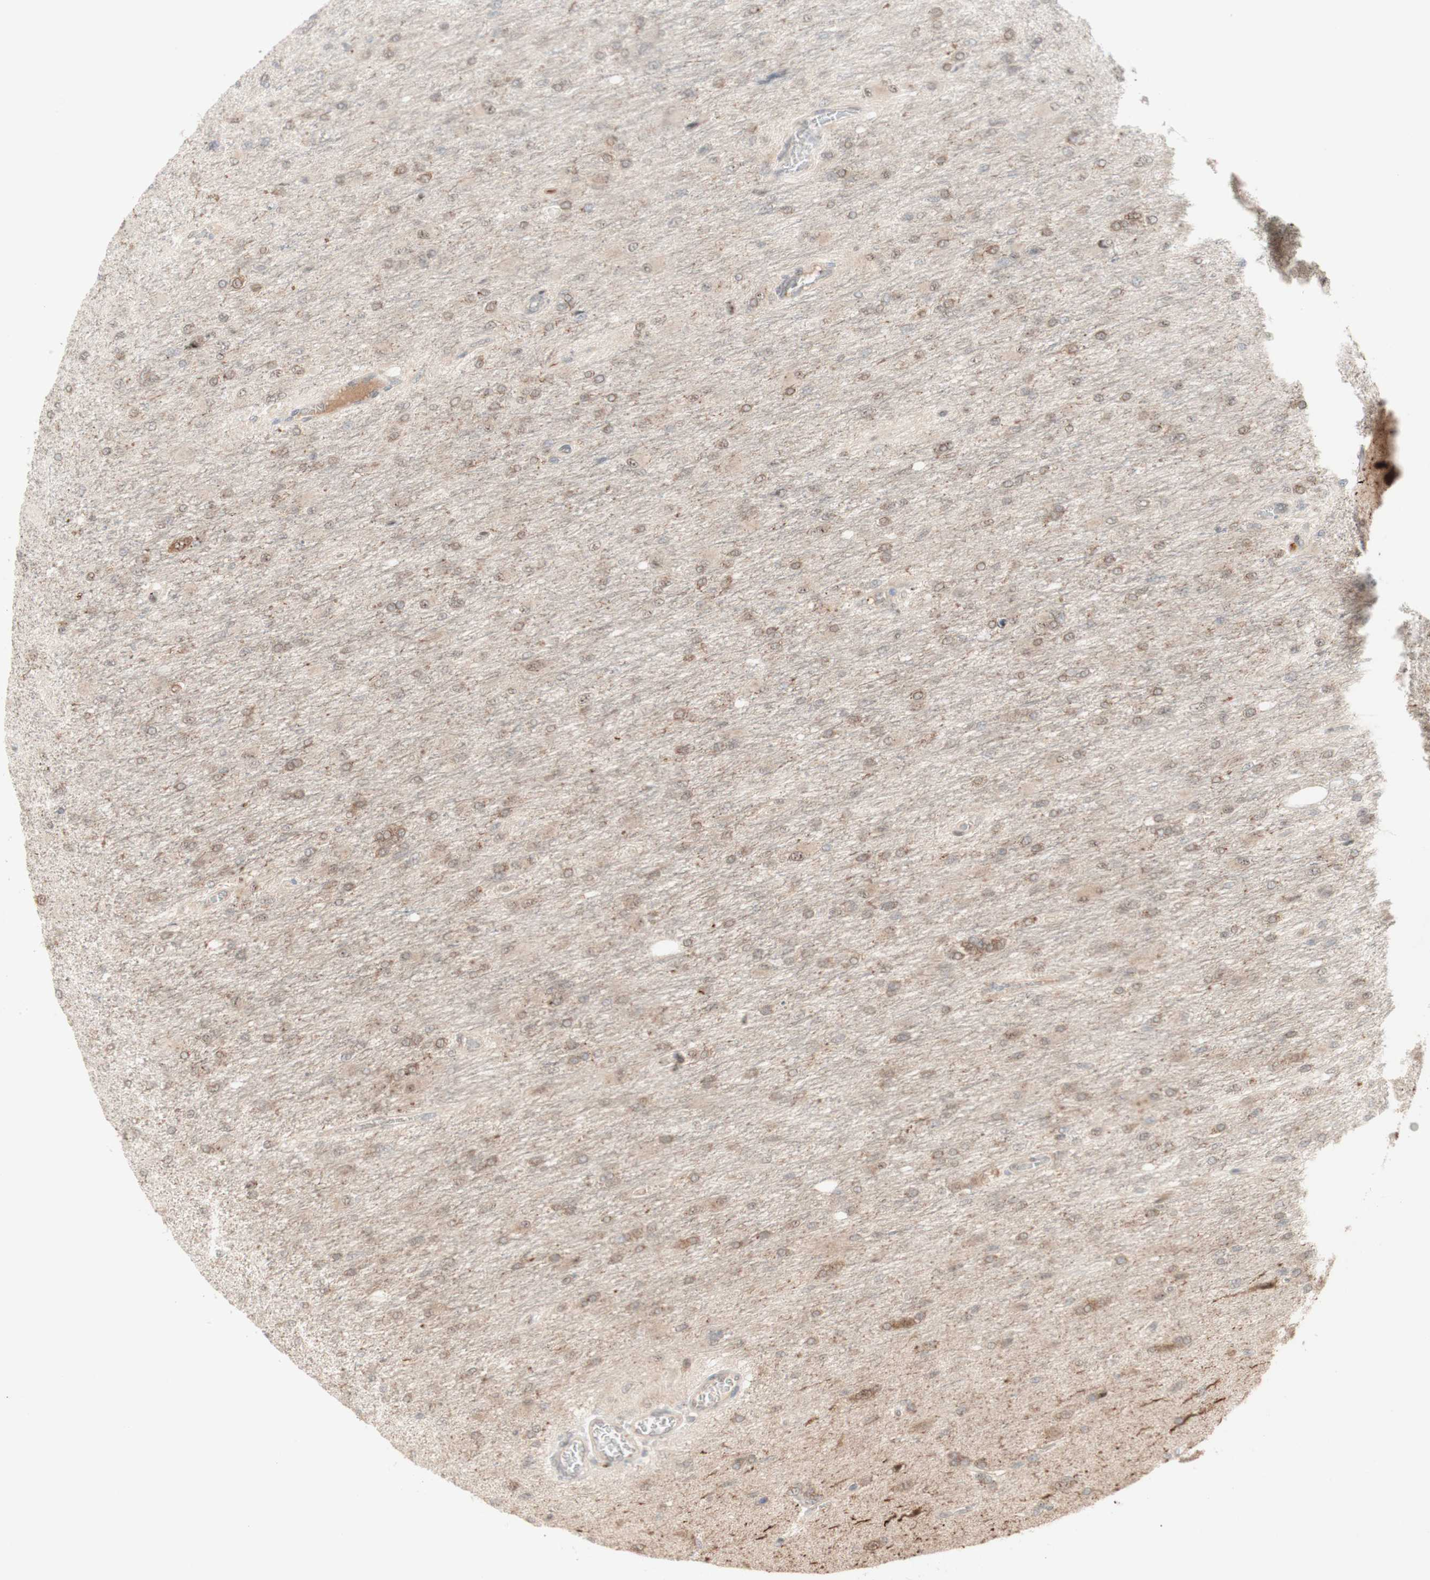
{"staining": {"intensity": "weak", "quantity": ">75%", "location": "cytoplasmic/membranous"}, "tissue": "glioma", "cell_type": "Tumor cells", "image_type": "cancer", "snomed": [{"axis": "morphology", "description": "Glioma, malignant, High grade"}, {"axis": "topography", "description": "Cerebral cortex"}], "caption": "This is a micrograph of immunohistochemistry staining of glioma, which shows weak expression in the cytoplasmic/membranous of tumor cells.", "gene": "CYLD", "patient": {"sex": "female", "age": 36}}